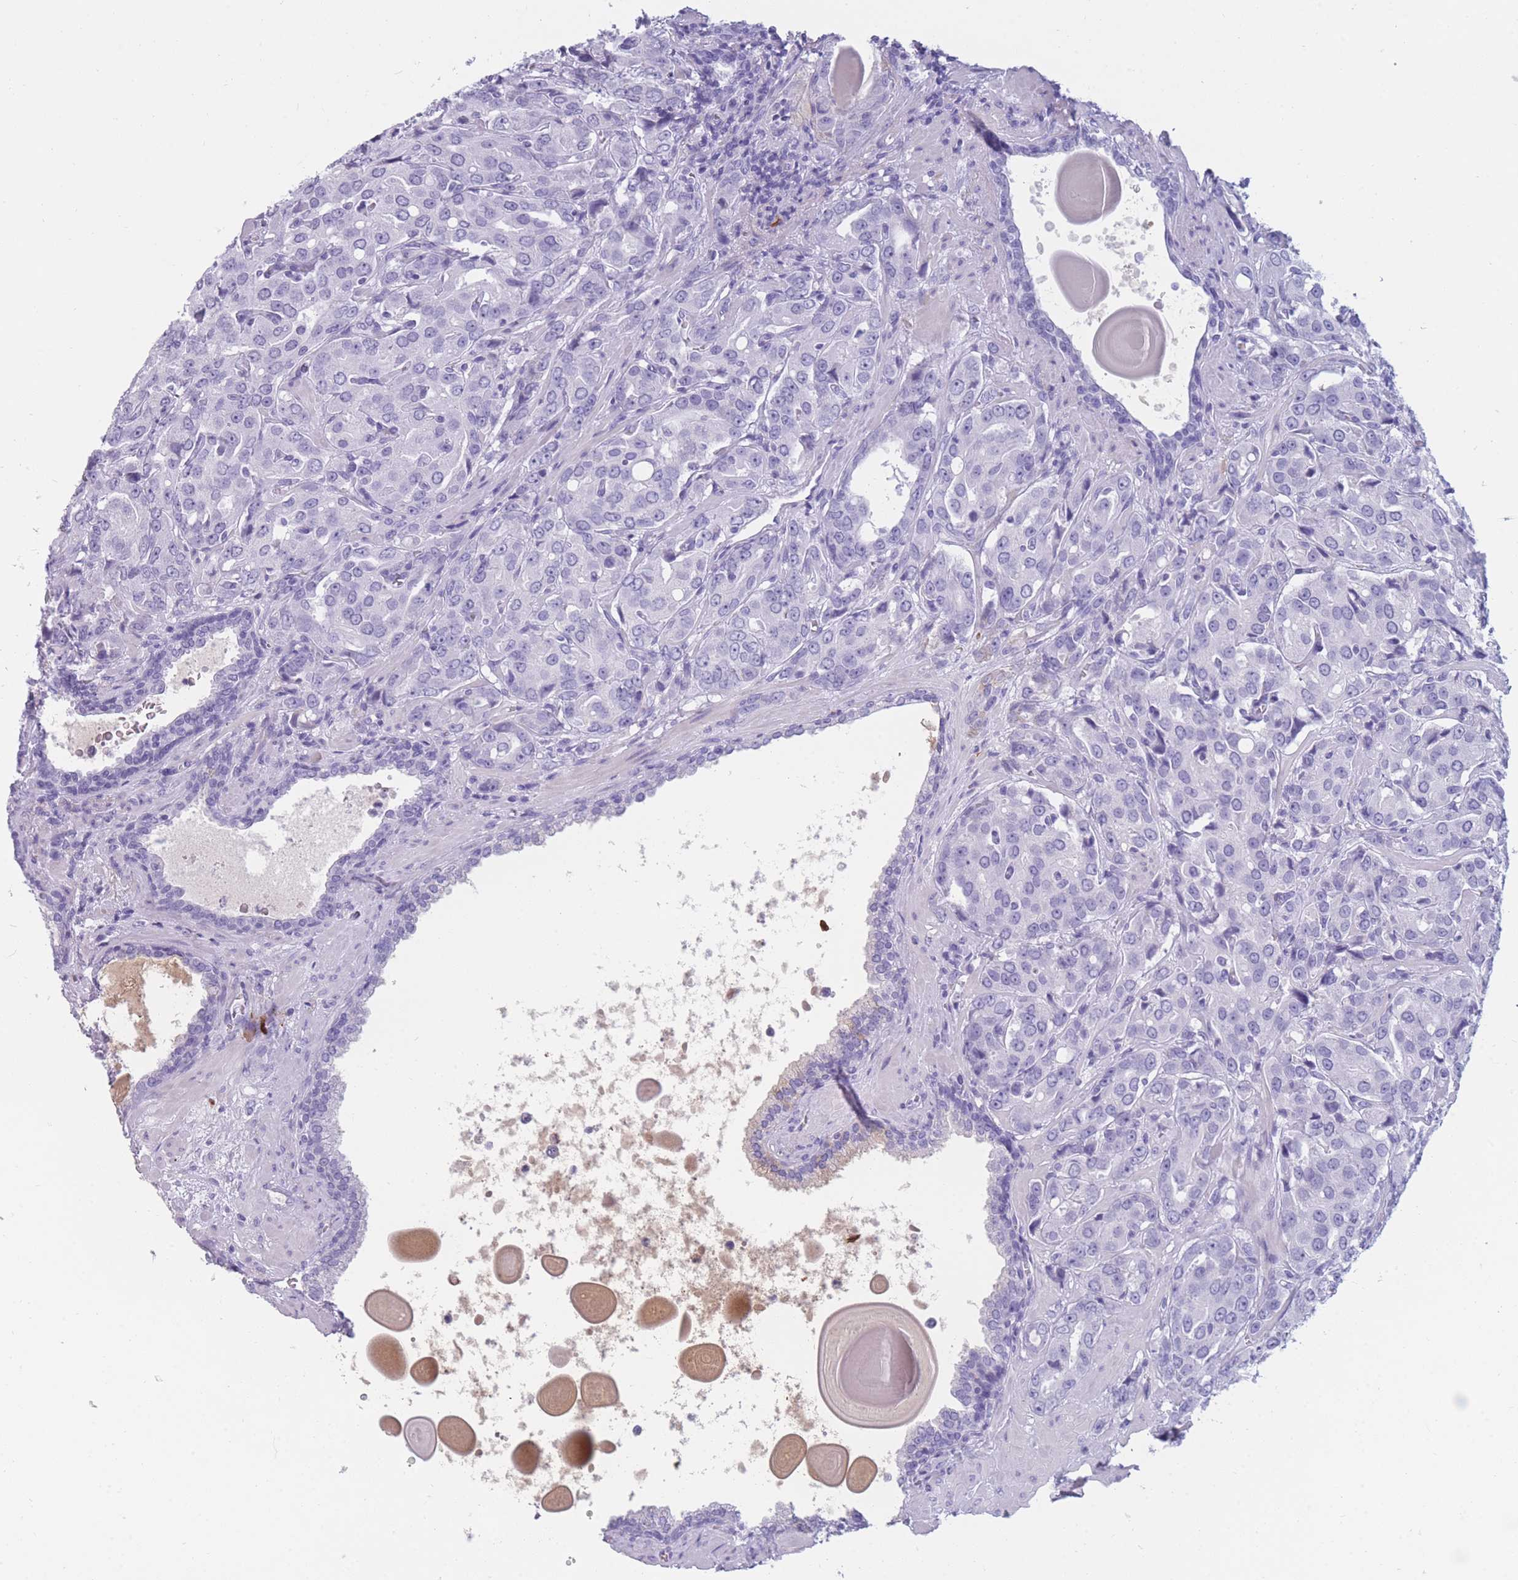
{"staining": {"intensity": "negative", "quantity": "none", "location": "none"}, "tissue": "prostate cancer", "cell_type": "Tumor cells", "image_type": "cancer", "snomed": [{"axis": "morphology", "description": "Adenocarcinoma, High grade"}, {"axis": "topography", "description": "Prostate"}], "caption": "A high-resolution micrograph shows immunohistochemistry staining of prostate cancer, which exhibits no significant positivity in tumor cells.", "gene": "TNFSF11", "patient": {"sex": "male", "age": 68}}